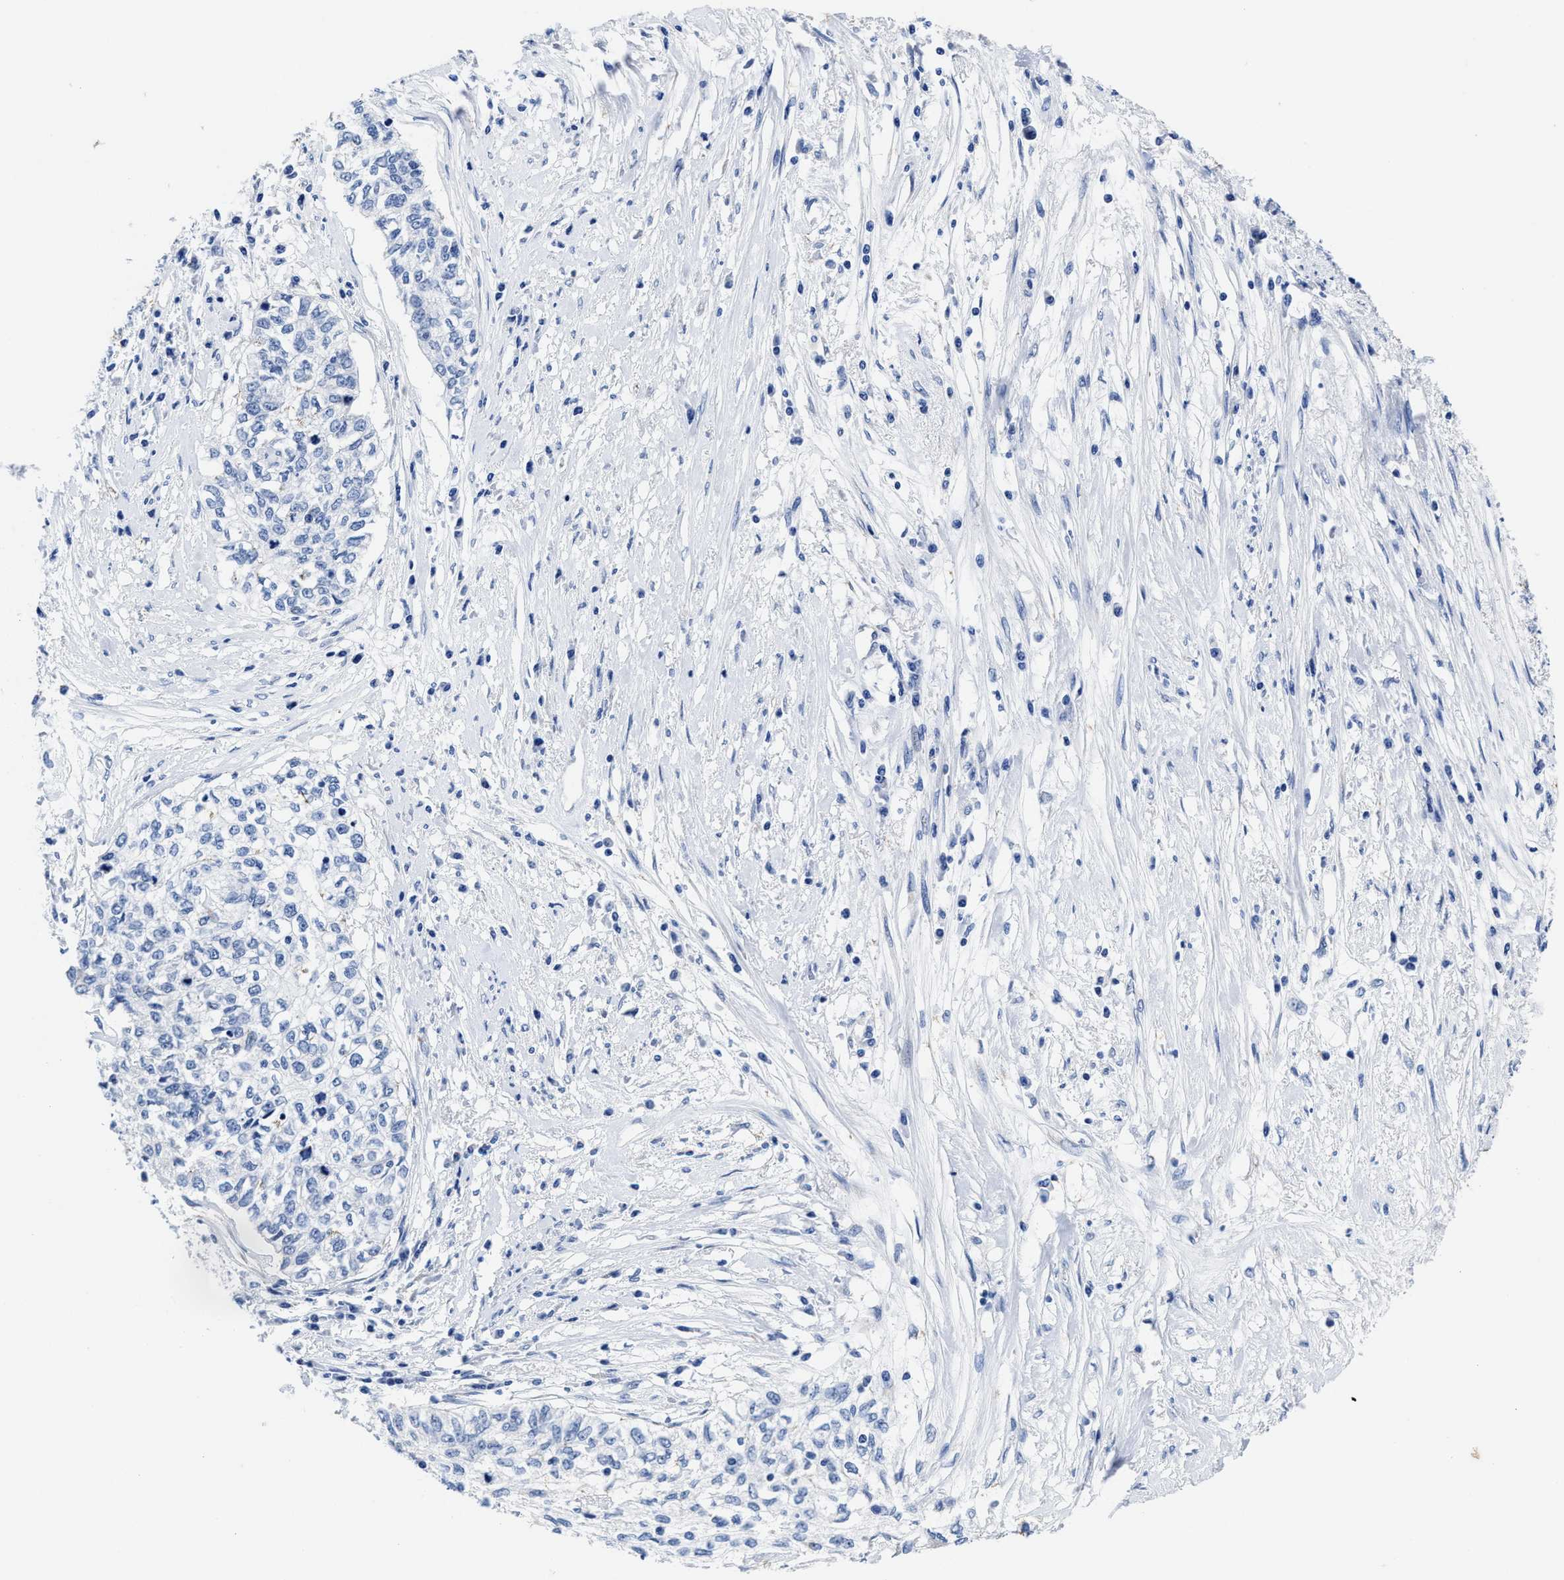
{"staining": {"intensity": "negative", "quantity": "none", "location": "none"}, "tissue": "cervical cancer", "cell_type": "Tumor cells", "image_type": "cancer", "snomed": [{"axis": "morphology", "description": "Squamous cell carcinoma, NOS"}, {"axis": "topography", "description": "Cervix"}], "caption": "Tumor cells show no significant protein positivity in squamous cell carcinoma (cervical). (Brightfield microscopy of DAB IHC at high magnification).", "gene": "HOOK1", "patient": {"sex": "female", "age": 57}}